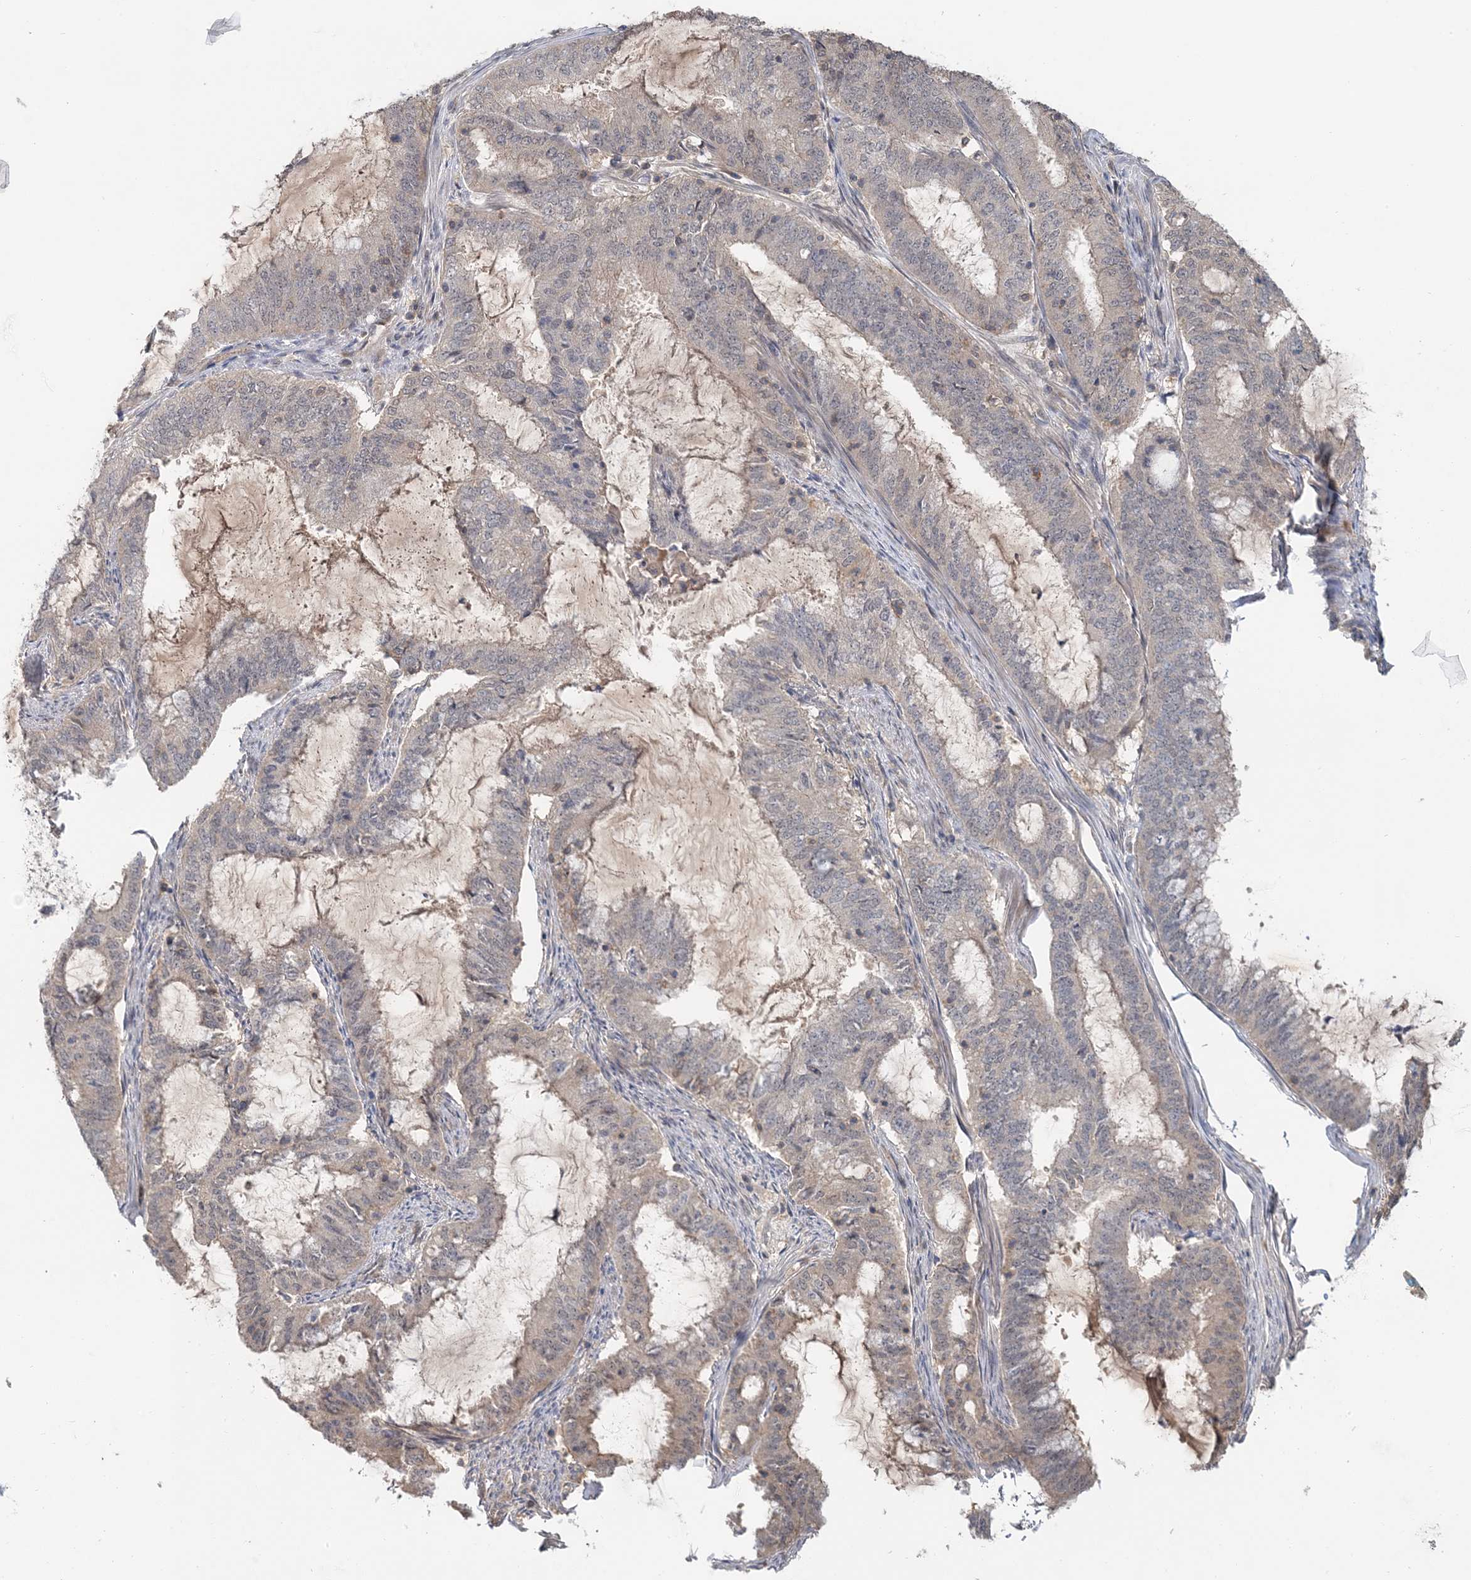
{"staining": {"intensity": "negative", "quantity": "none", "location": "none"}, "tissue": "endometrial cancer", "cell_type": "Tumor cells", "image_type": "cancer", "snomed": [{"axis": "morphology", "description": "Adenocarcinoma, NOS"}, {"axis": "topography", "description": "Endometrium"}], "caption": "Tumor cells are negative for protein expression in human endometrial cancer (adenocarcinoma). (Brightfield microscopy of DAB IHC at high magnification).", "gene": "RNF25", "patient": {"sex": "female", "age": 51}}